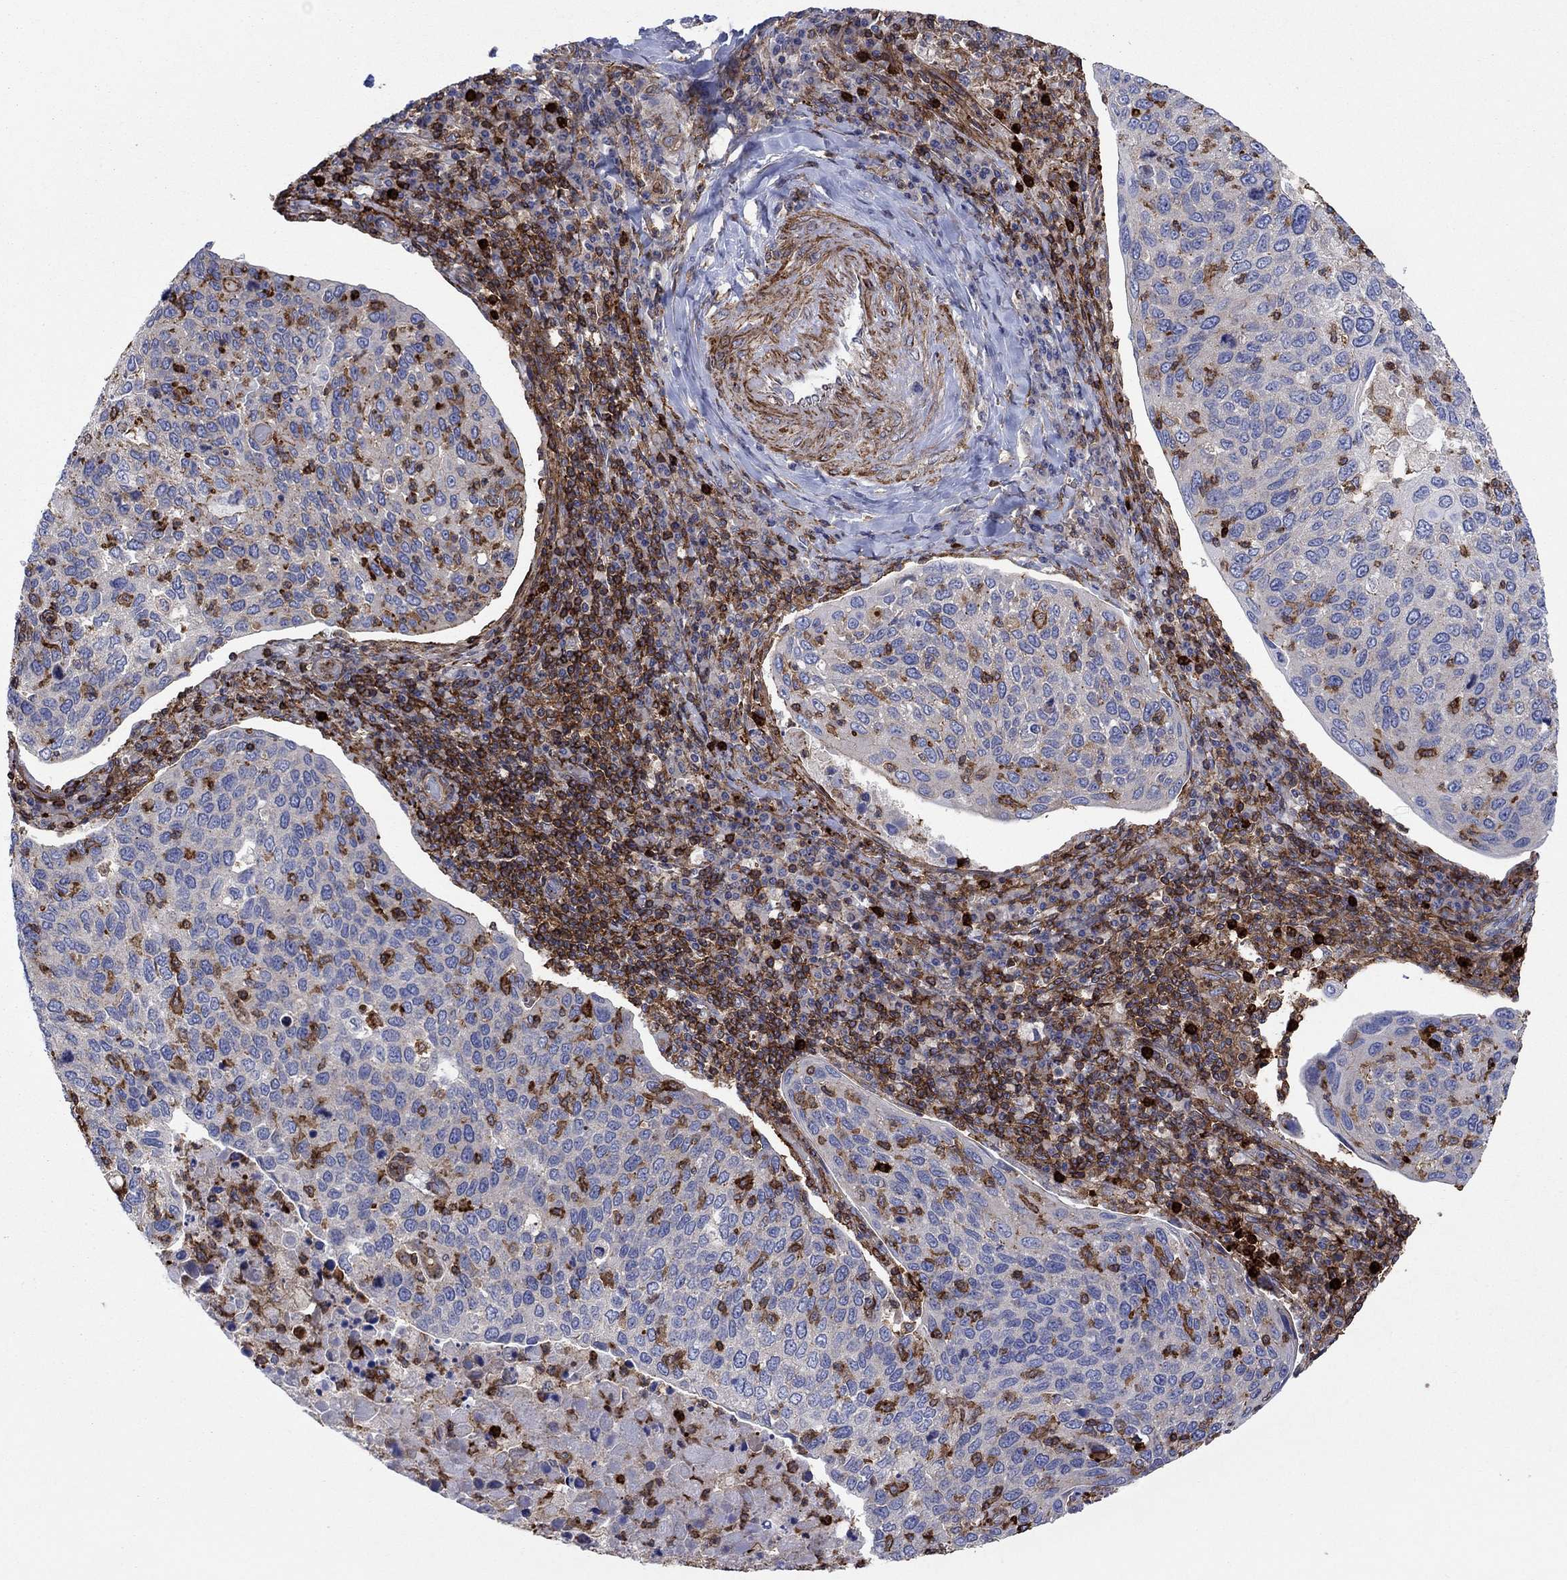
{"staining": {"intensity": "strong", "quantity": "<25%", "location": "cytoplasmic/membranous"}, "tissue": "cervical cancer", "cell_type": "Tumor cells", "image_type": "cancer", "snomed": [{"axis": "morphology", "description": "Squamous cell carcinoma, NOS"}, {"axis": "topography", "description": "Cervix"}], "caption": "Protein analysis of cervical squamous cell carcinoma tissue exhibits strong cytoplasmic/membranous staining in approximately <25% of tumor cells. The staining is performed using DAB brown chromogen to label protein expression. The nuclei are counter-stained blue using hematoxylin.", "gene": "PAG1", "patient": {"sex": "female", "age": 54}}